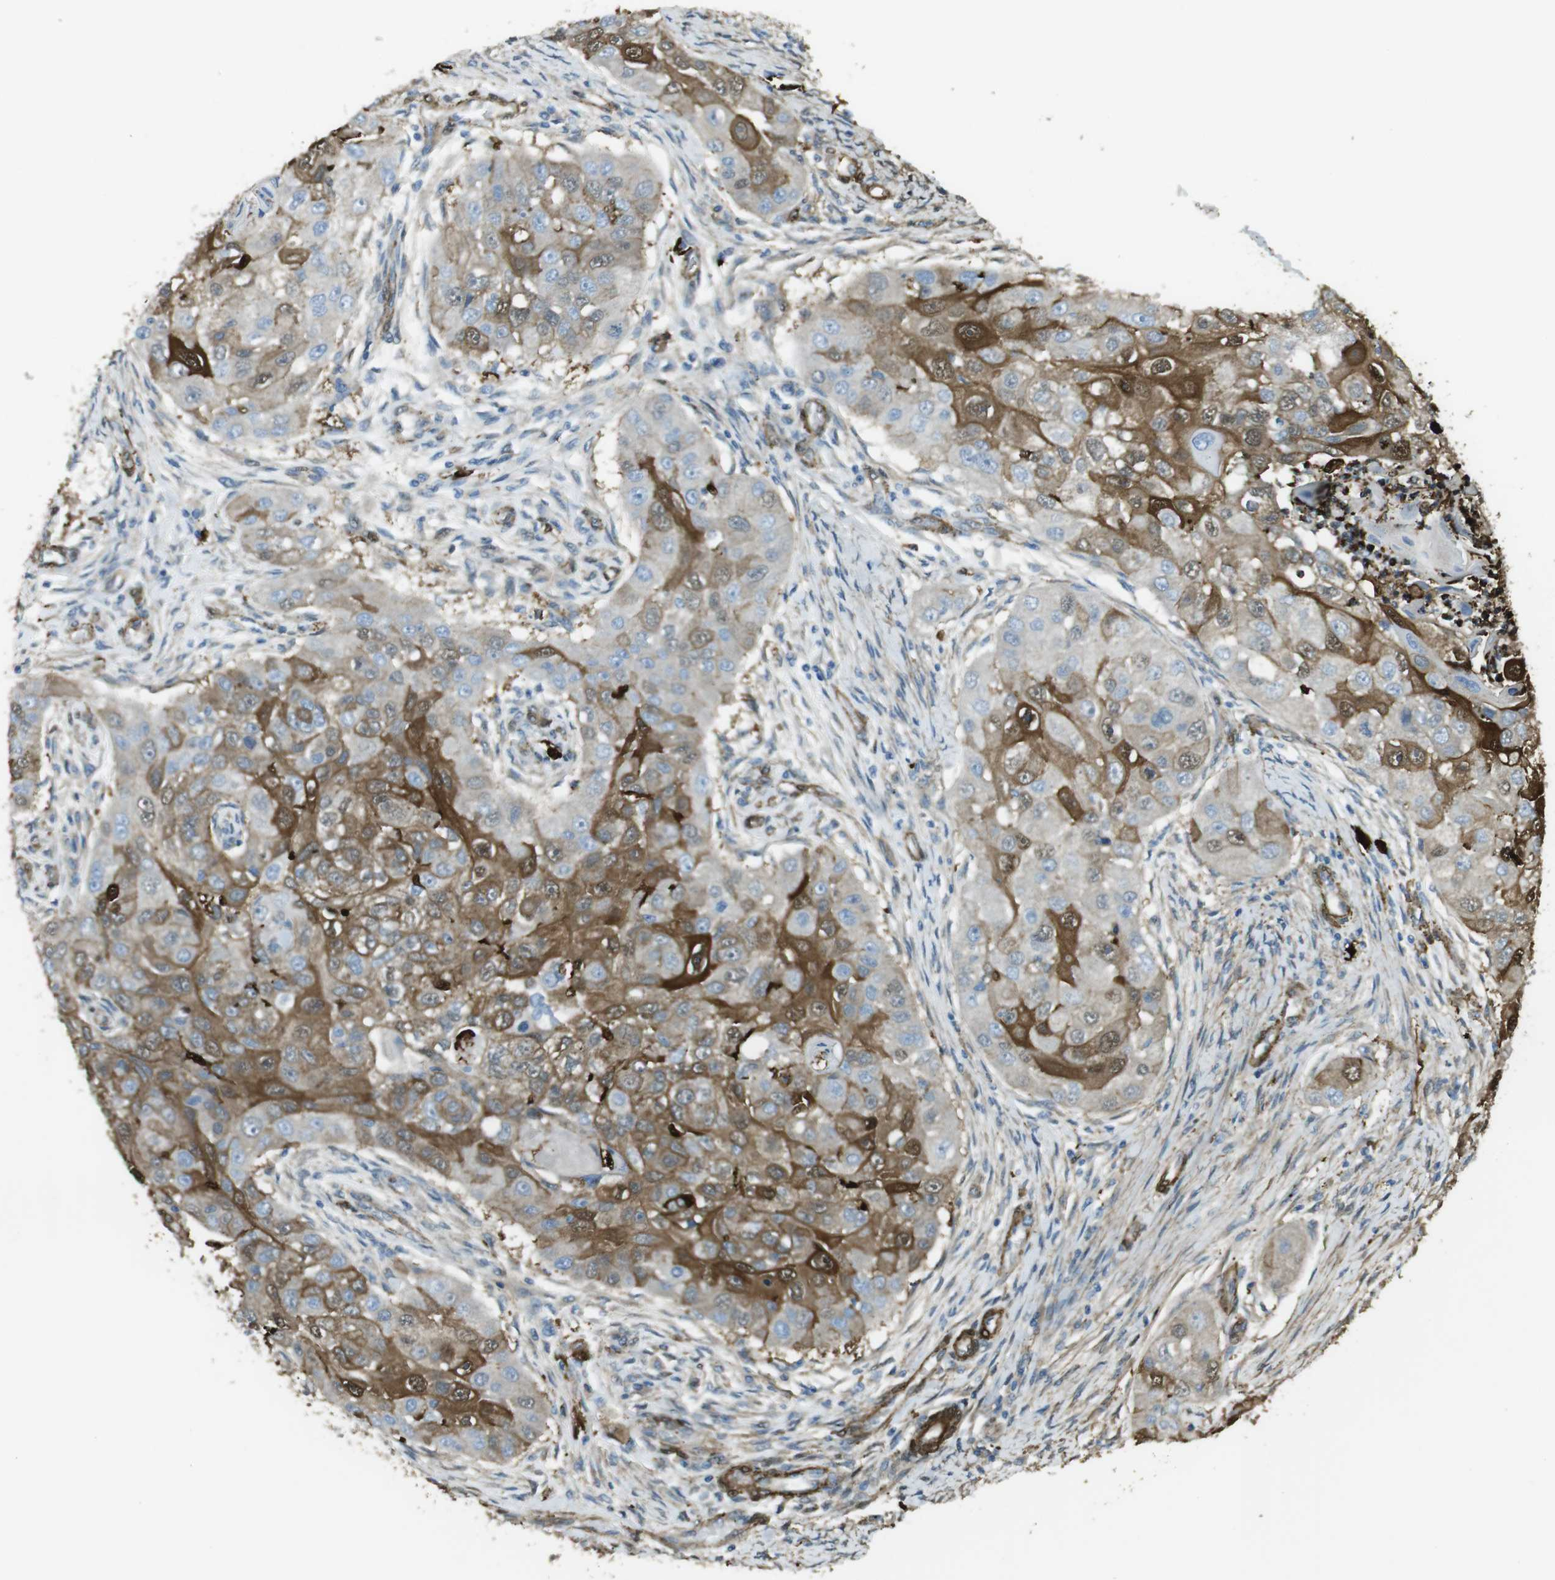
{"staining": {"intensity": "moderate", "quantity": "25%-75%", "location": "cytoplasmic/membranous"}, "tissue": "head and neck cancer", "cell_type": "Tumor cells", "image_type": "cancer", "snomed": [{"axis": "morphology", "description": "Normal tissue, NOS"}, {"axis": "morphology", "description": "Squamous cell carcinoma, NOS"}, {"axis": "topography", "description": "Skeletal muscle"}, {"axis": "topography", "description": "Head-Neck"}], "caption": "Protein staining displays moderate cytoplasmic/membranous staining in about 25%-75% of tumor cells in squamous cell carcinoma (head and neck).", "gene": "SFT2D1", "patient": {"sex": "male", "age": 51}}